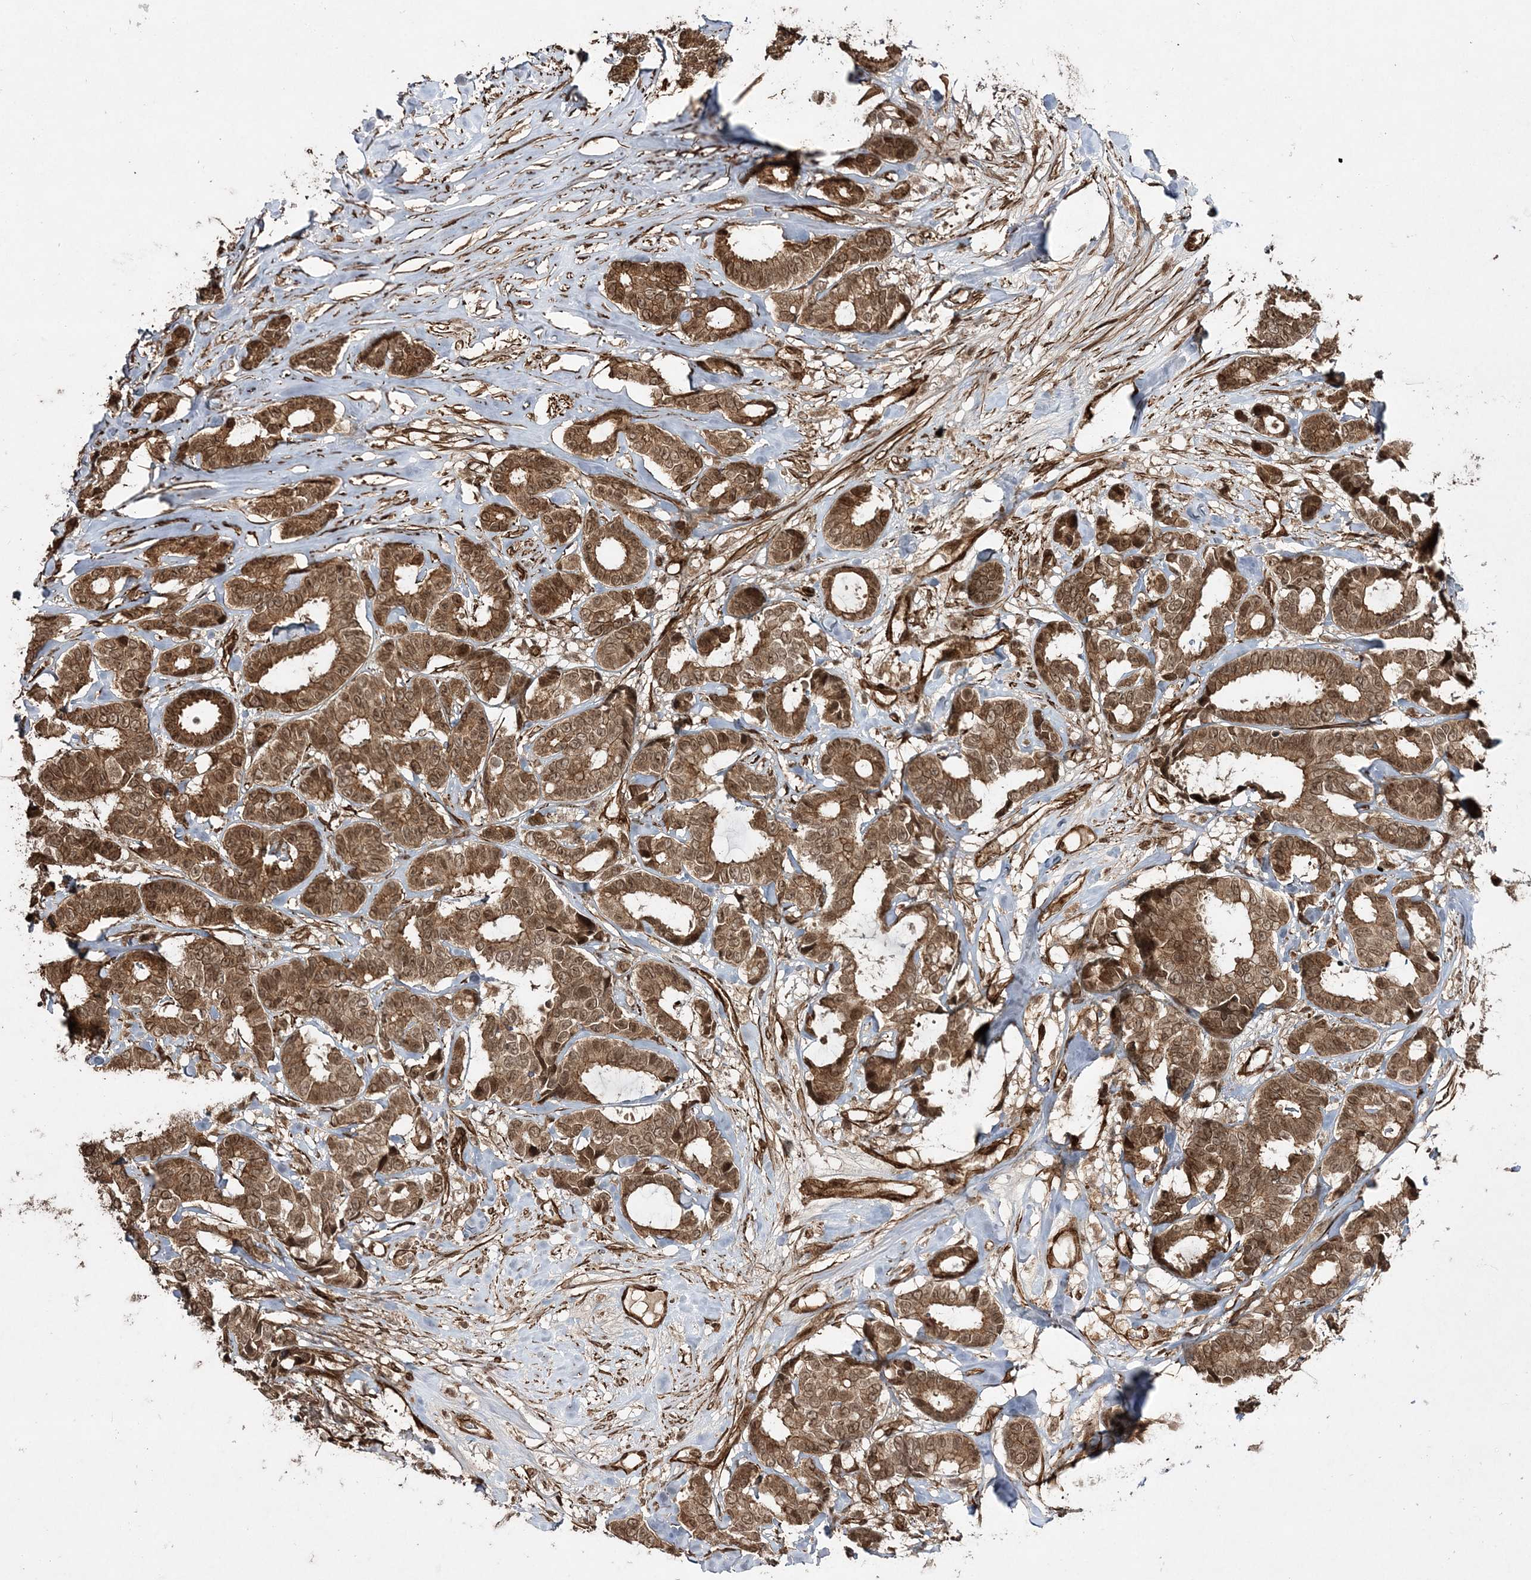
{"staining": {"intensity": "moderate", "quantity": ">75%", "location": "cytoplasmic/membranous,nuclear"}, "tissue": "breast cancer", "cell_type": "Tumor cells", "image_type": "cancer", "snomed": [{"axis": "morphology", "description": "Duct carcinoma"}, {"axis": "topography", "description": "Breast"}], "caption": "This is an image of immunohistochemistry staining of invasive ductal carcinoma (breast), which shows moderate positivity in the cytoplasmic/membranous and nuclear of tumor cells.", "gene": "ETAA1", "patient": {"sex": "female", "age": 87}}